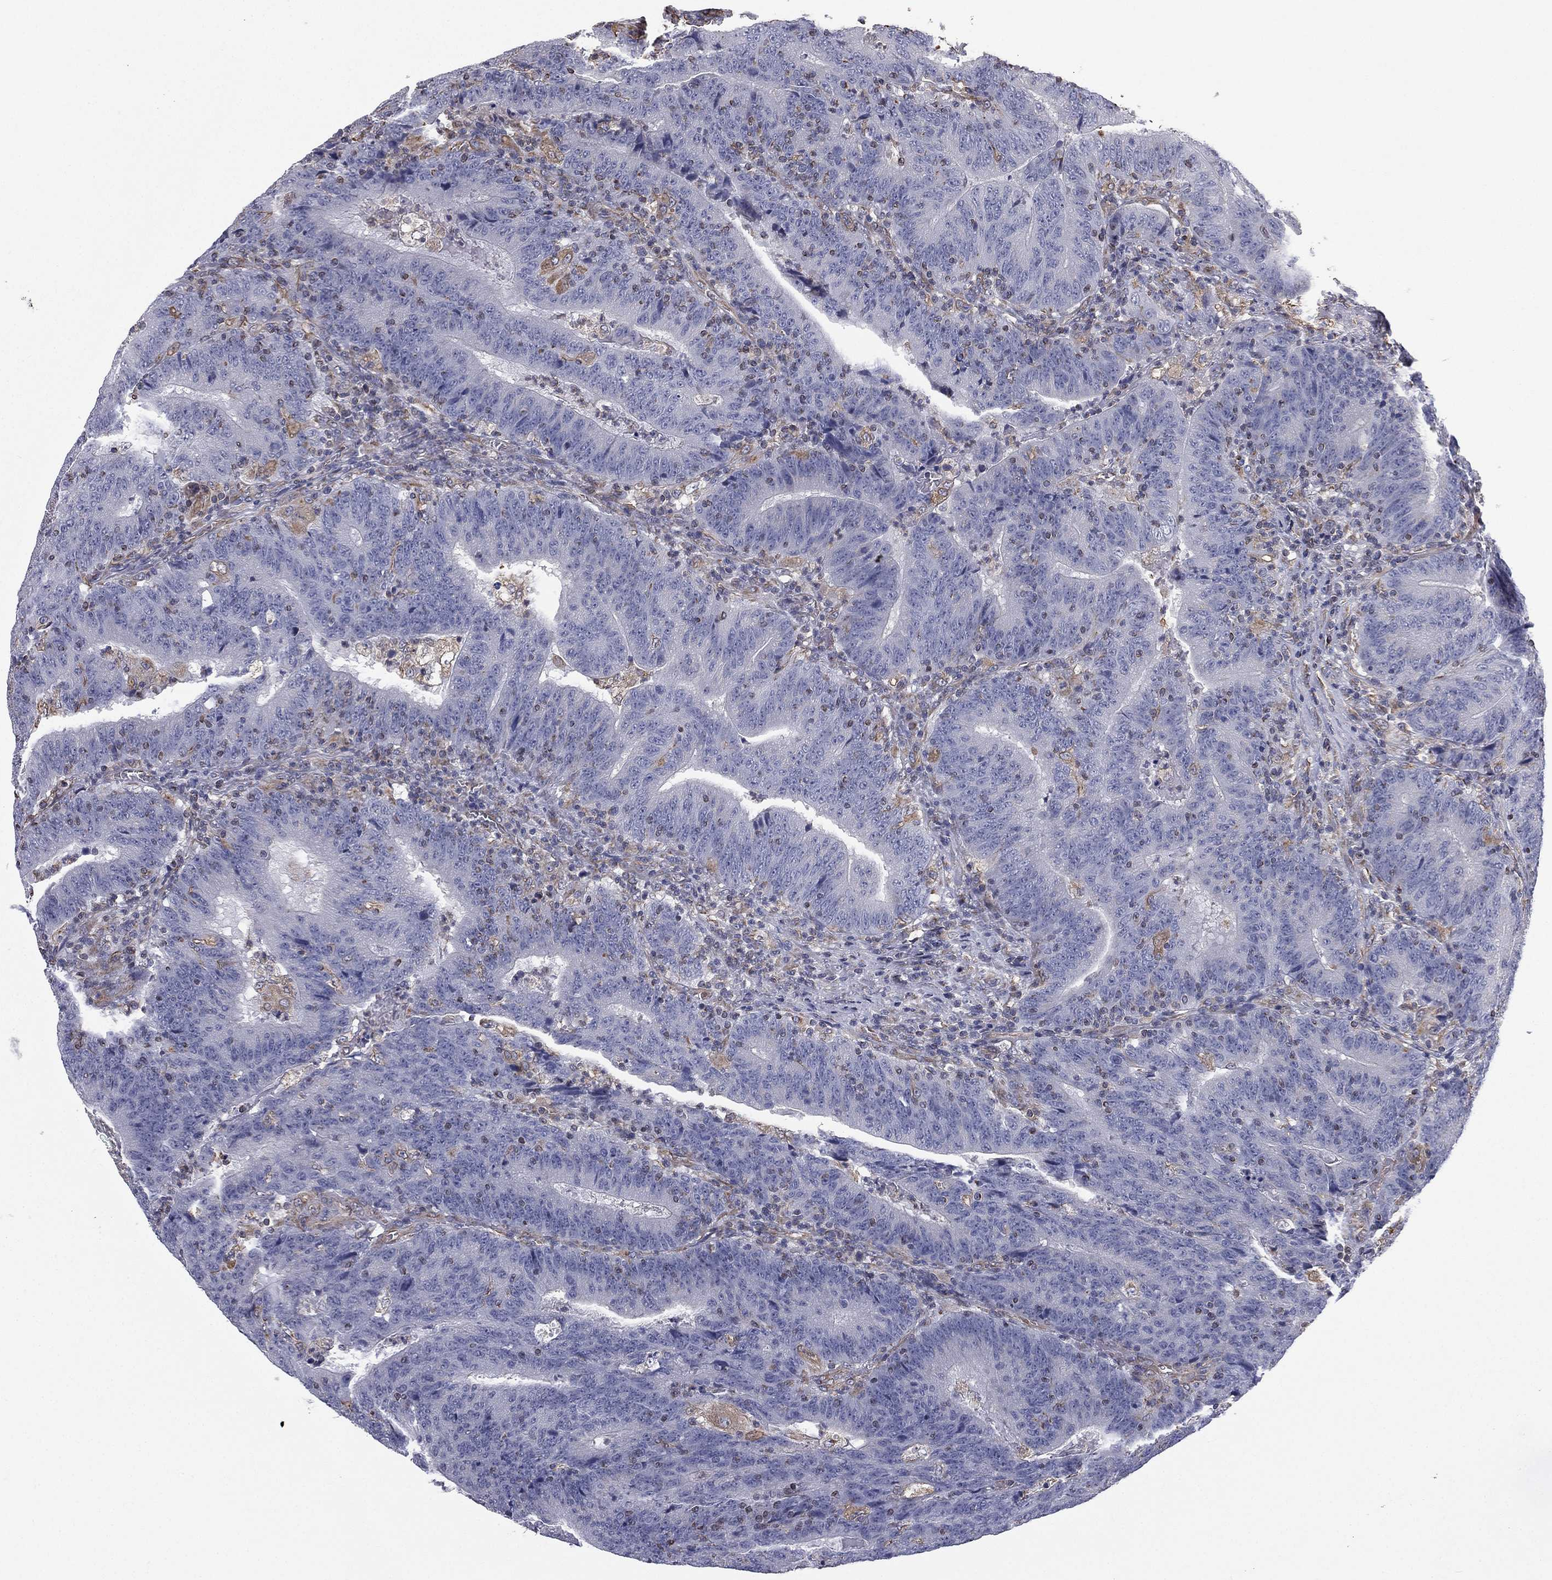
{"staining": {"intensity": "negative", "quantity": "none", "location": "none"}, "tissue": "colorectal cancer", "cell_type": "Tumor cells", "image_type": "cancer", "snomed": [{"axis": "morphology", "description": "Adenocarcinoma, NOS"}, {"axis": "topography", "description": "Colon"}], "caption": "Tumor cells are negative for brown protein staining in colorectal cancer (adenocarcinoma). (IHC, brightfield microscopy, high magnification).", "gene": "SCUBE1", "patient": {"sex": "female", "age": 75}}